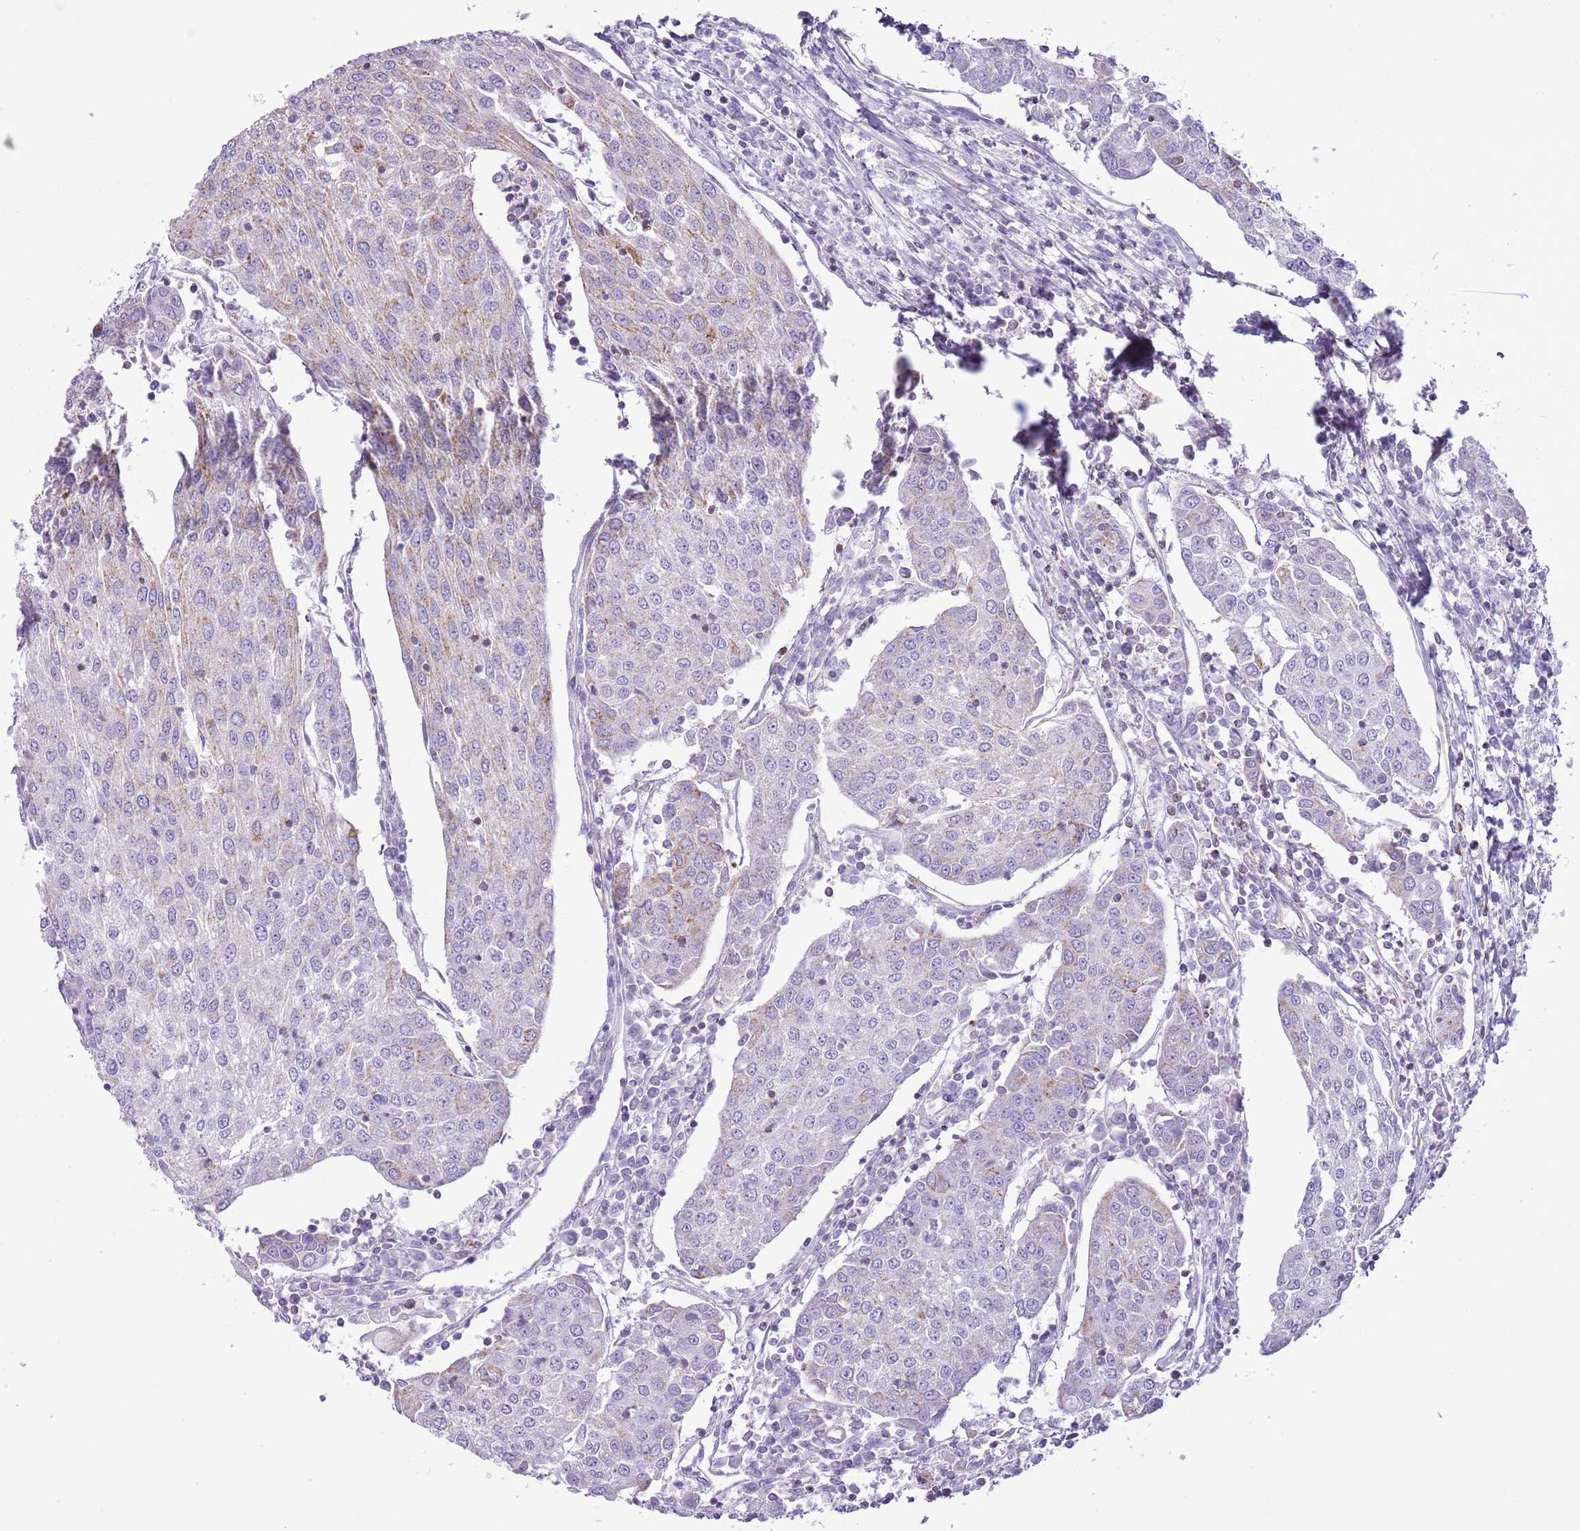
{"staining": {"intensity": "weak", "quantity": "<25%", "location": "cytoplasmic/membranous"}, "tissue": "urothelial cancer", "cell_type": "Tumor cells", "image_type": "cancer", "snomed": [{"axis": "morphology", "description": "Urothelial carcinoma, High grade"}, {"axis": "topography", "description": "Urinary bladder"}], "caption": "Immunohistochemical staining of urothelial carcinoma (high-grade) reveals no significant positivity in tumor cells. (Stains: DAB IHC with hematoxylin counter stain, Microscopy: brightfield microscopy at high magnification).", "gene": "SLC23A1", "patient": {"sex": "female", "age": 85}}